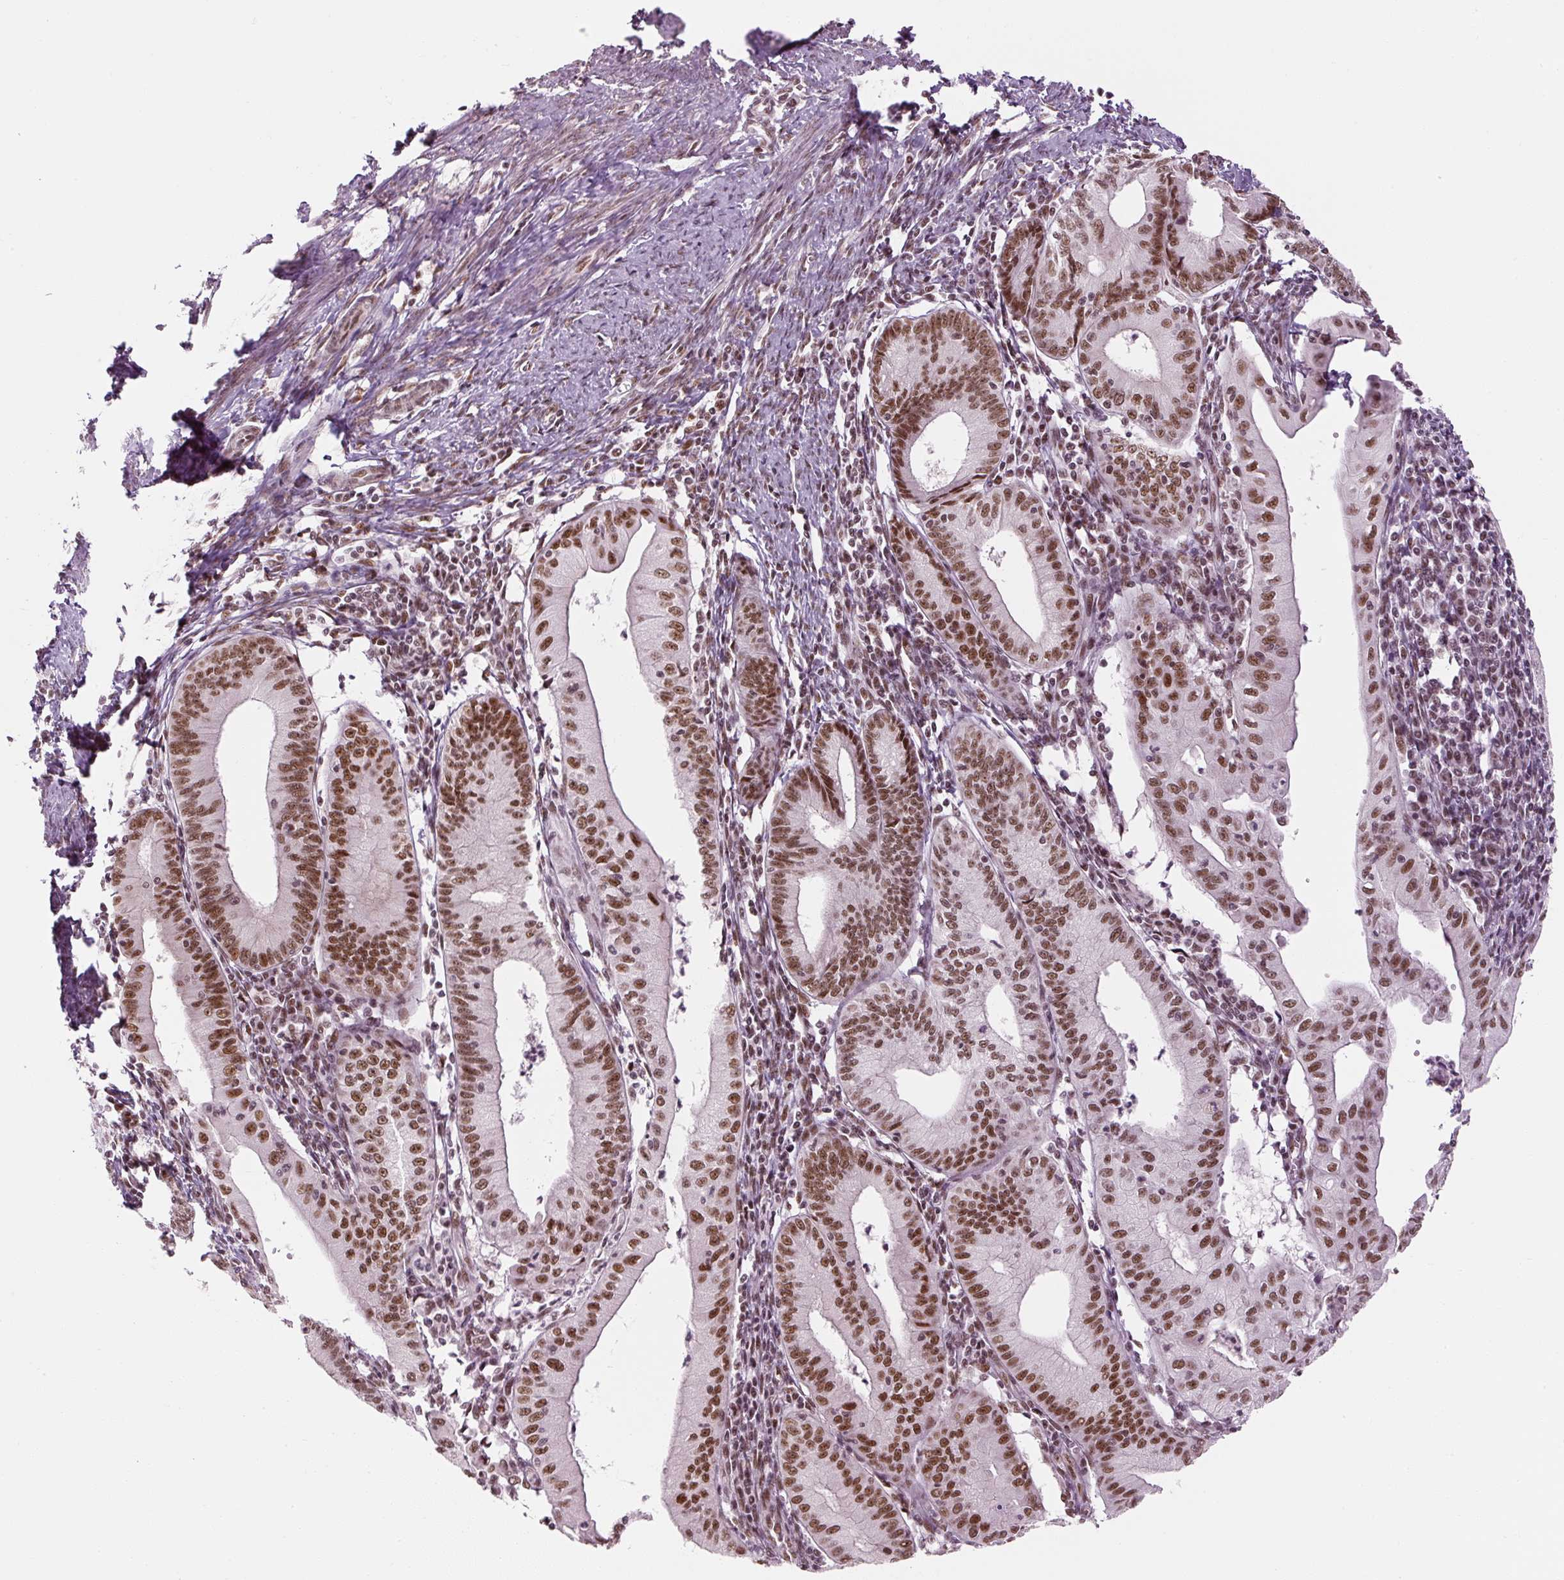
{"staining": {"intensity": "strong", "quantity": ">75%", "location": "nuclear"}, "tissue": "endometrial cancer", "cell_type": "Tumor cells", "image_type": "cancer", "snomed": [{"axis": "morphology", "description": "Adenocarcinoma, NOS"}, {"axis": "topography", "description": "Endometrium"}], "caption": "A brown stain shows strong nuclear expression of a protein in endometrial cancer (adenocarcinoma) tumor cells.", "gene": "U2AF2", "patient": {"sex": "female", "age": 60}}